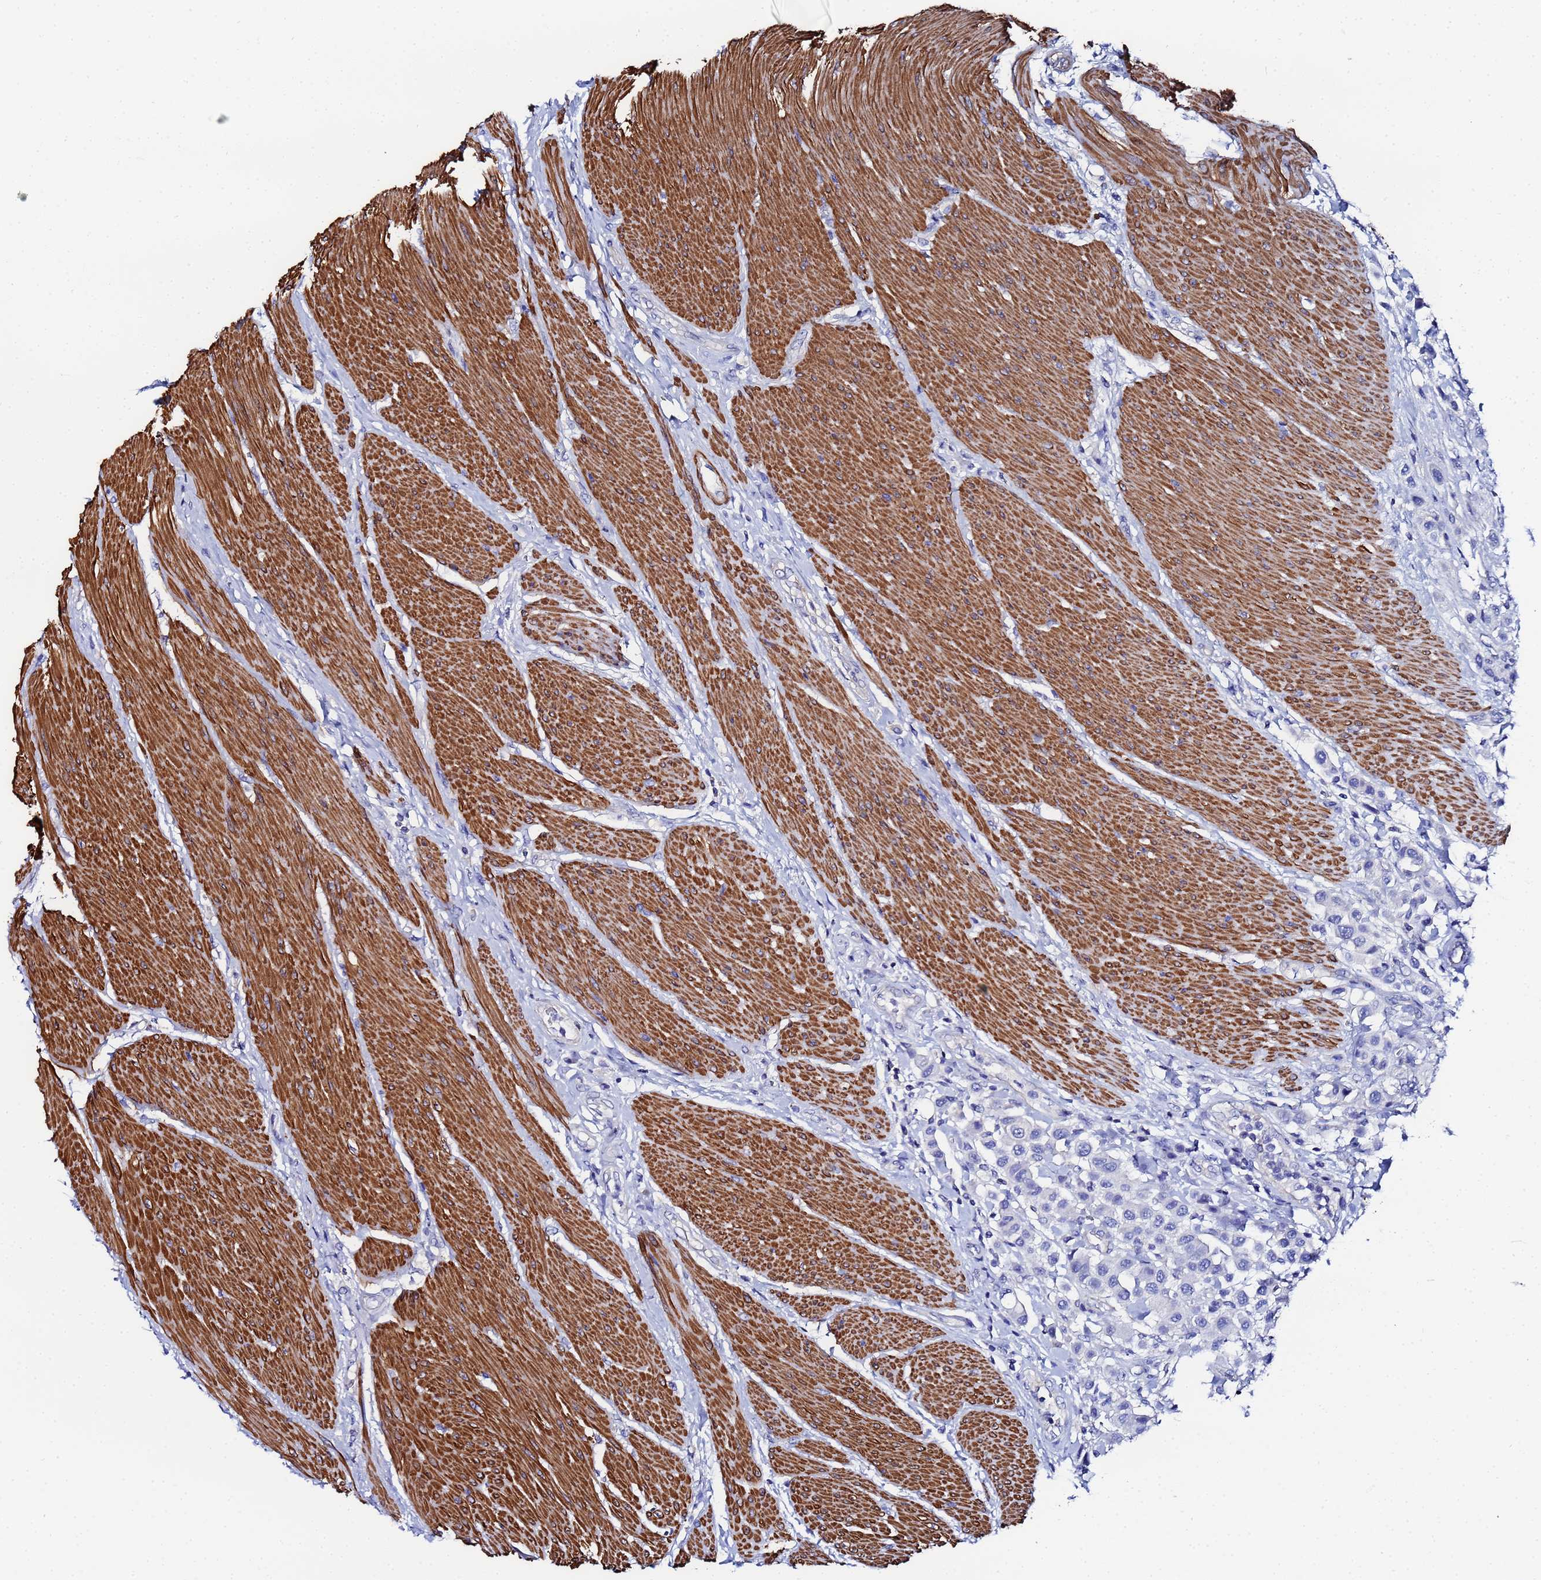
{"staining": {"intensity": "negative", "quantity": "none", "location": "none"}, "tissue": "urothelial cancer", "cell_type": "Tumor cells", "image_type": "cancer", "snomed": [{"axis": "morphology", "description": "Urothelial carcinoma, High grade"}, {"axis": "topography", "description": "Urinary bladder"}], "caption": "The immunohistochemistry histopathology image has no significant positivity in tumor cells of urothelial cancer tissue. The staining is performed using DAB brown chromogen with nuclei counter-stained in using hematoxylin.", "gene": "RAB39B", "patient": {"sex": "male", "age": 50}}